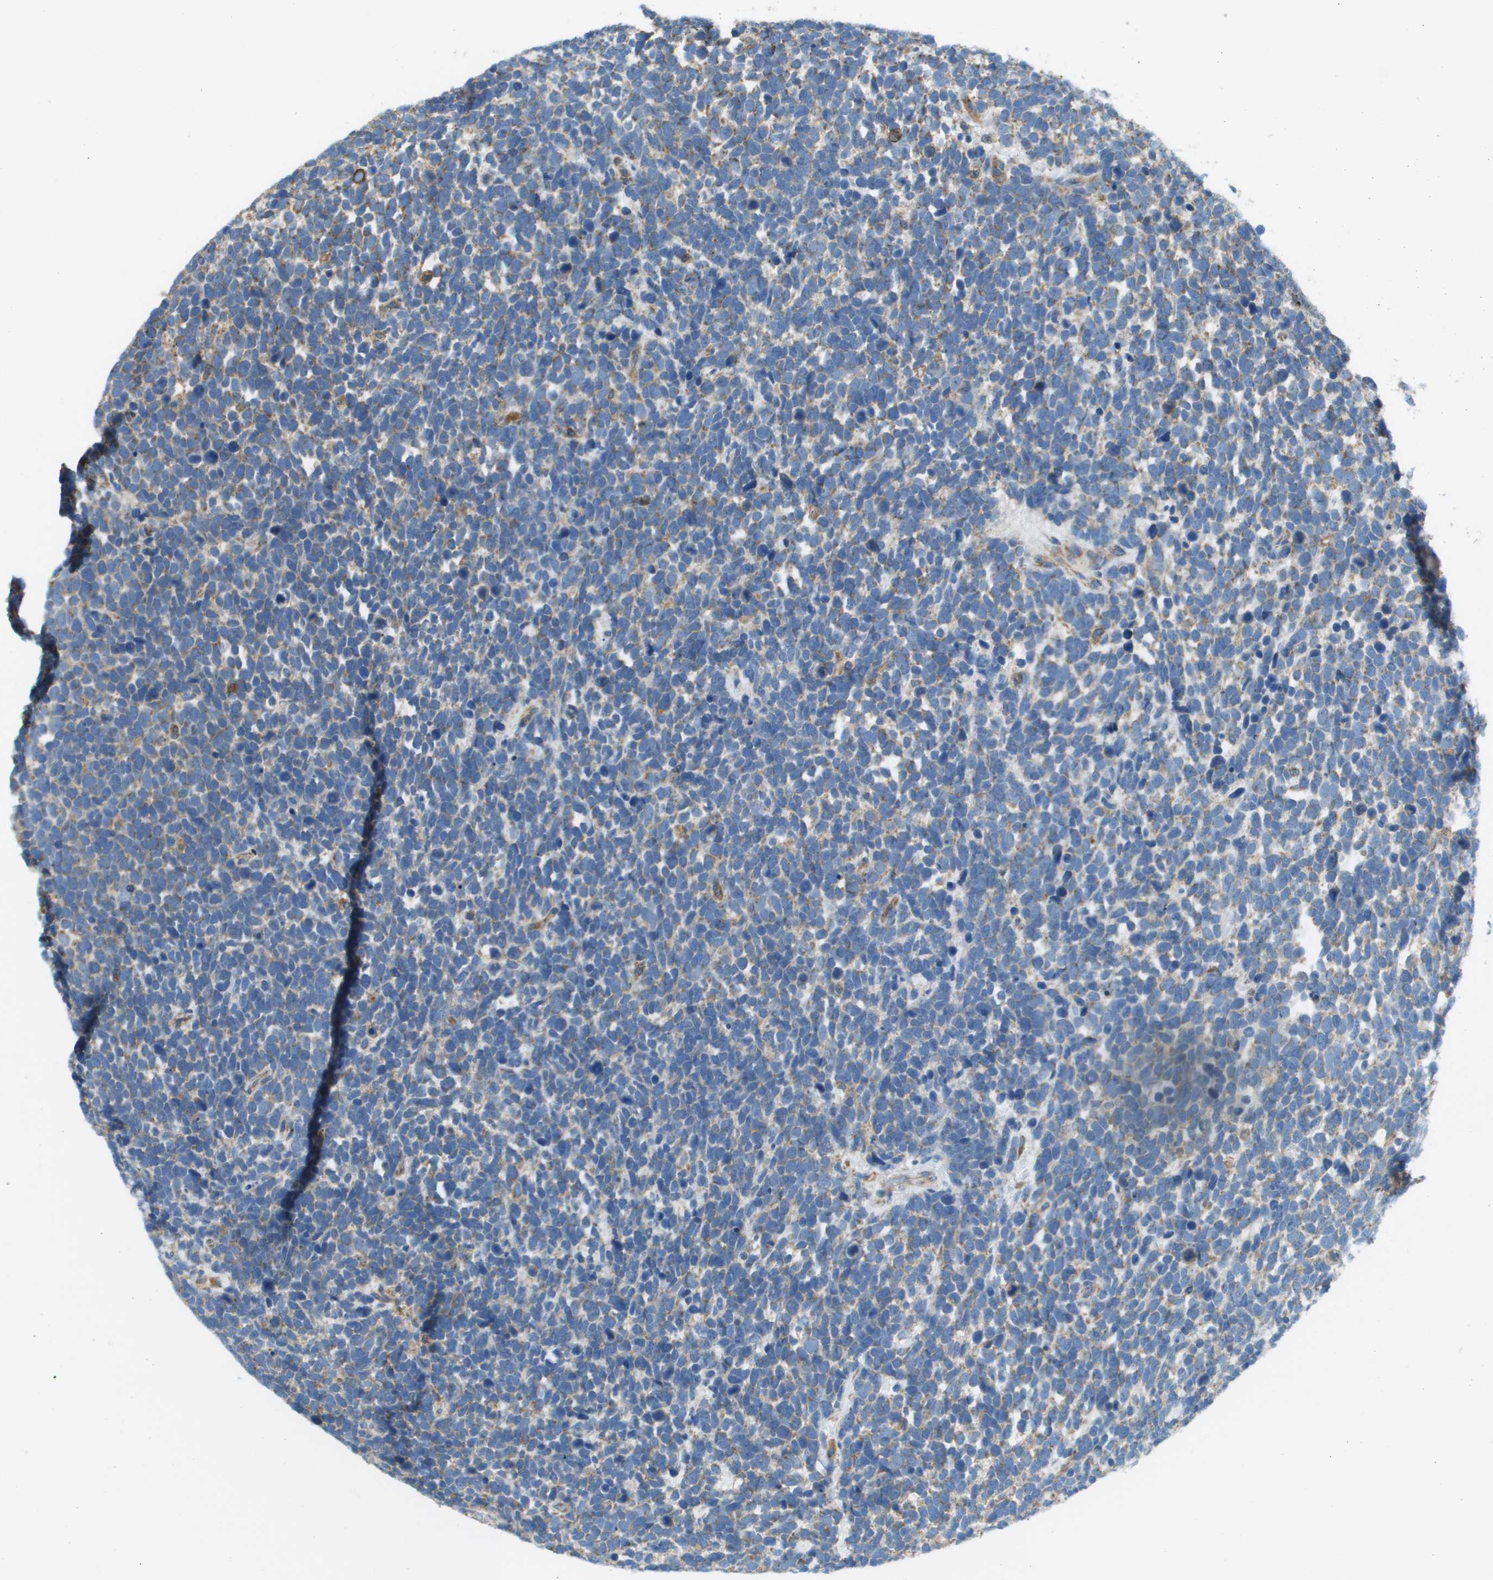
{"staining": {"intensity": "weak", "quantity": ">75%", "location": "cytoplasmic/membranous"}, "tissue": "urothelial cancer", "cell_type": "Tumor cells", "image_type": "cancer", "snomed": [{"axis": "morphology", "description": "Urothelial carcinoma, High grade"}, {"axis": "topography", "description": "Urinary bladder"}], "caption": "High-grade urothelial carcinoma stained with a brown dye reveals weak cytoplasmic/membranous positive expression in approximately >75% of tumor cells.", "gene": "TAOK3", "patient": {"sex": "female", "age": 82}}